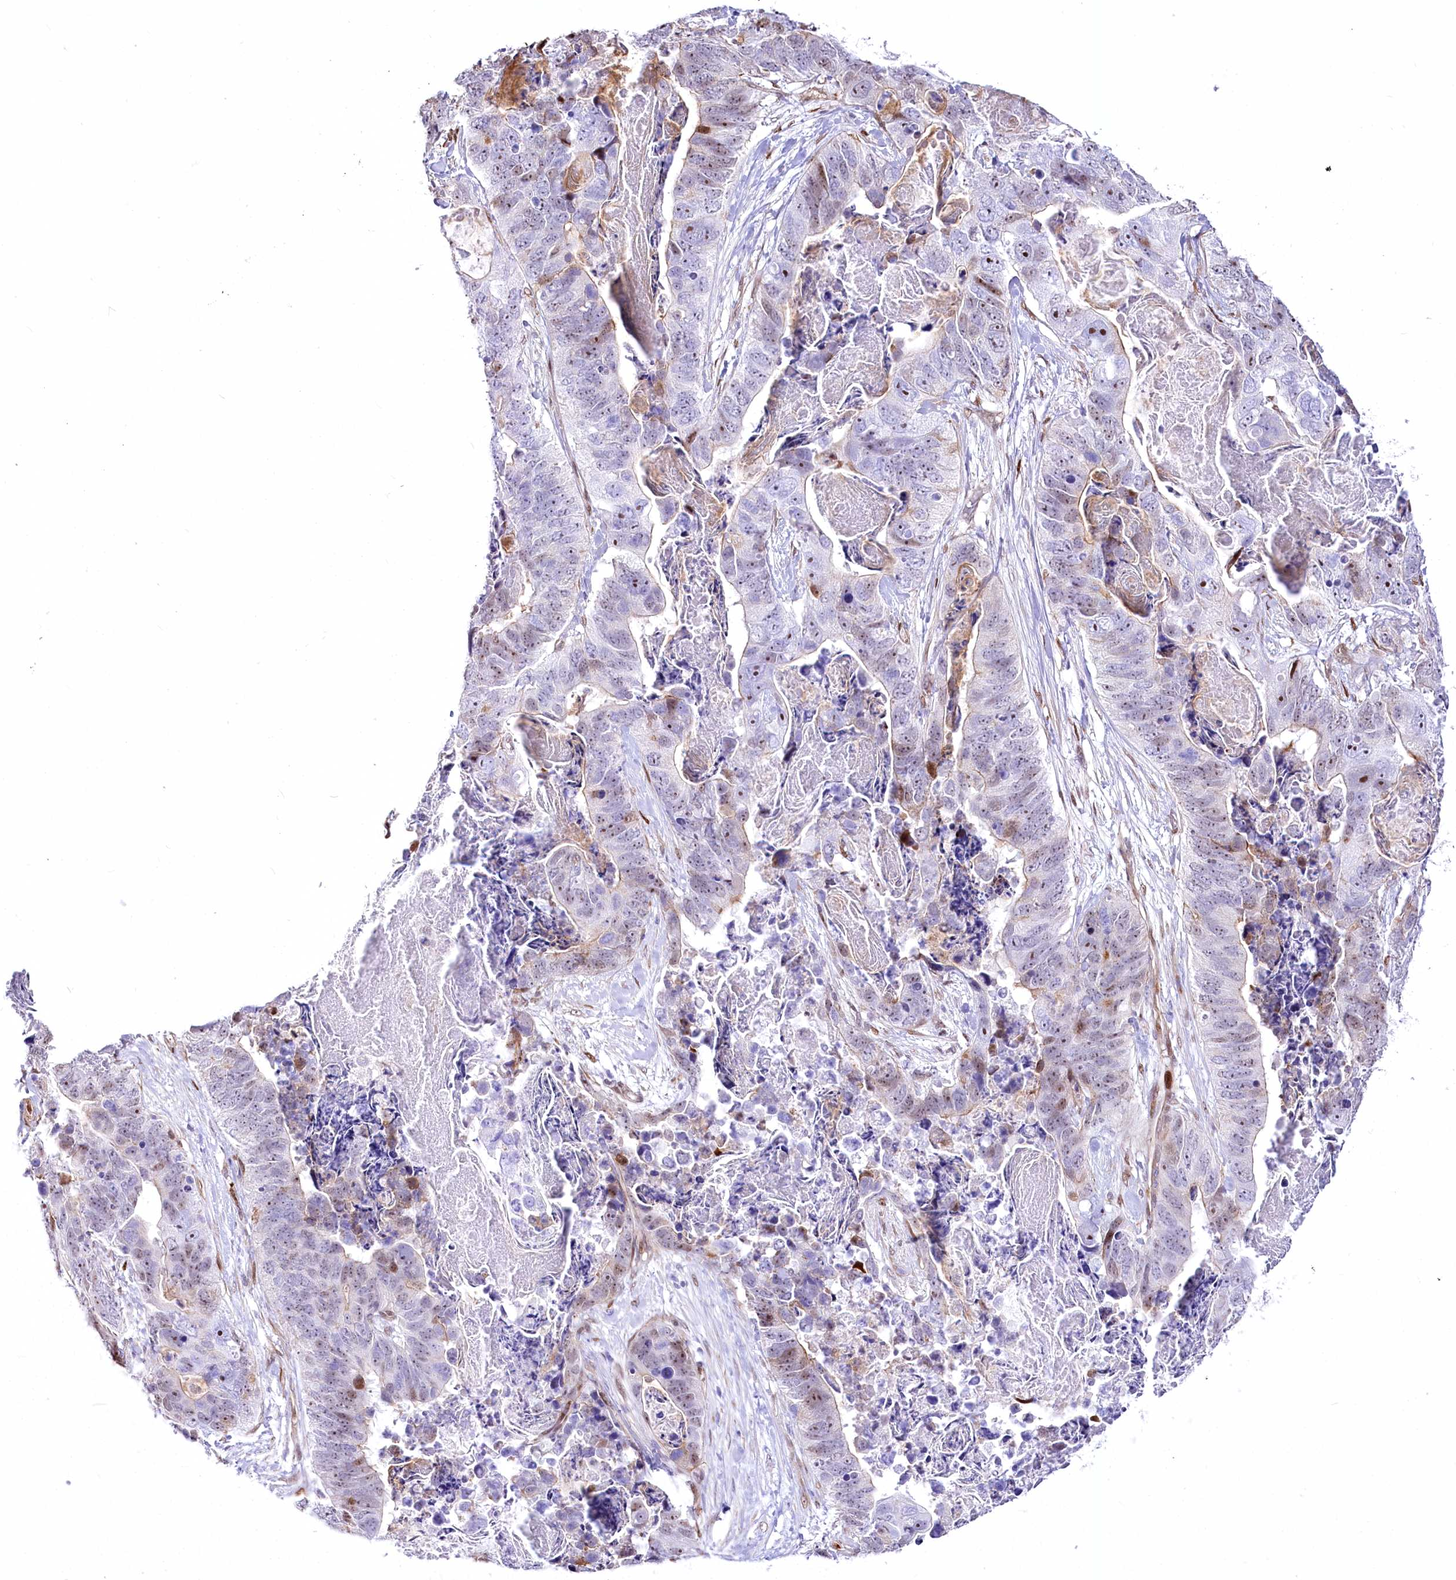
{"staining": {"intensity": "moderate", "quantity": "<25%", "location": "cytoplasmic/membranous,nuclear"}, "tissue": "stomach cancer", "cell_type": "Tumor cells", "image_type": "cancer", "snomed": [{"axis": "morphology", "description": "Adenocarcinoma, NOS"}, {"axis": "topography", "description": "Stomach"}], "caption": "A micrograph of stomach cancer (adenocarcinoma) stained for a protein exhibits moderate cytoplasmic/membranous and nuclear brown staining in tumor cells.", "gene": "PTMS", "patient": {"sex": "female", "age": 89}}